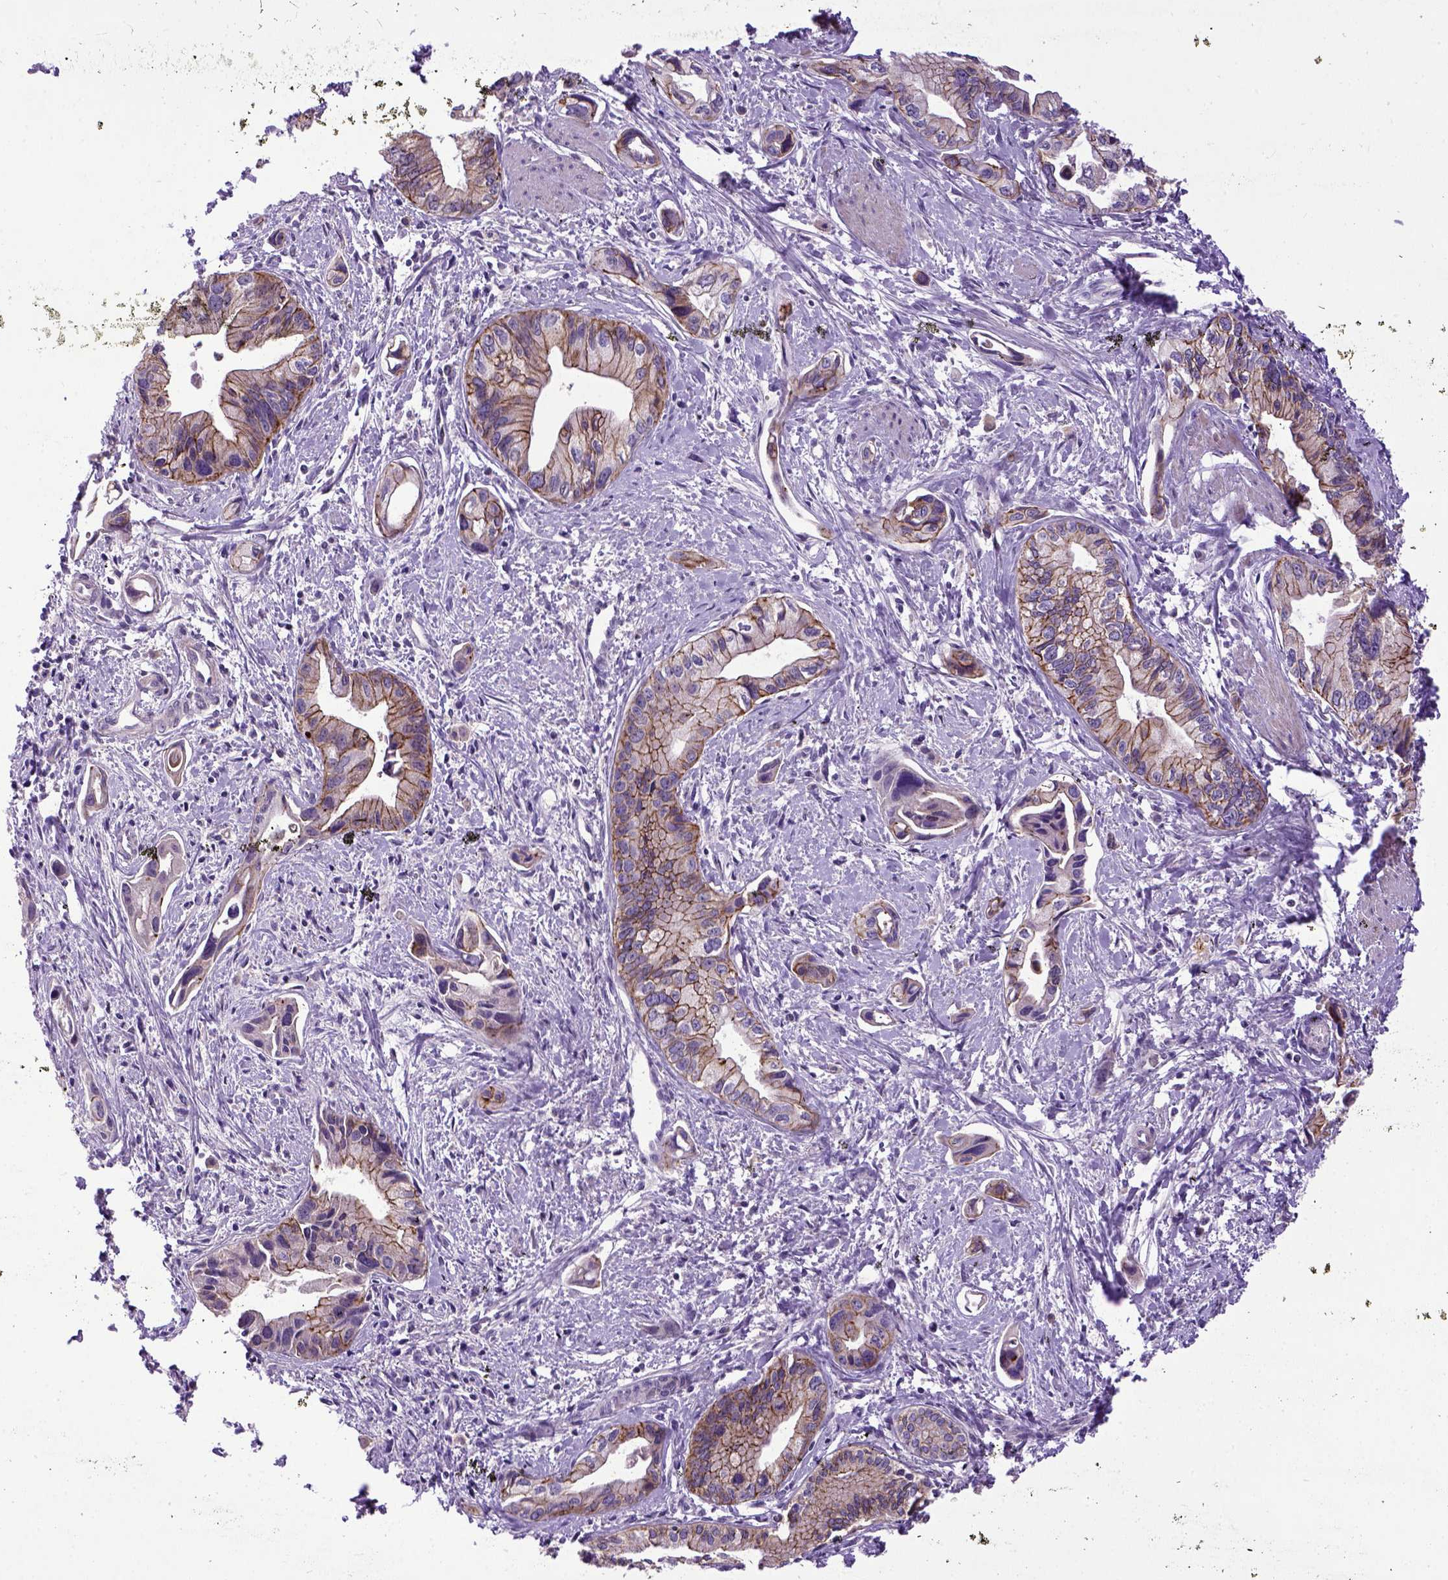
{"staining": {"intensity": "moderate", "quantity": "25%-75%", "location": "cytoplasmic/membranous"}, "tissue": "pancreatic cancer", "cell_type": "Tumor cells", "image_type": "cancer", "snomed": [{"axis": "morphology", "description": "Adenocarcinoma, NOS"}, {"axis": "topography", "description": "Pancreas"}], "caption": "Protein expression analysis of human pancreatic cancer (adenocarcinoma) reveals moderate cytoplasmic/membranous expression in about 25%-75% of tumor cells.", "gene": "CDH1", "patient": {"sex": "female", "age": 61}}